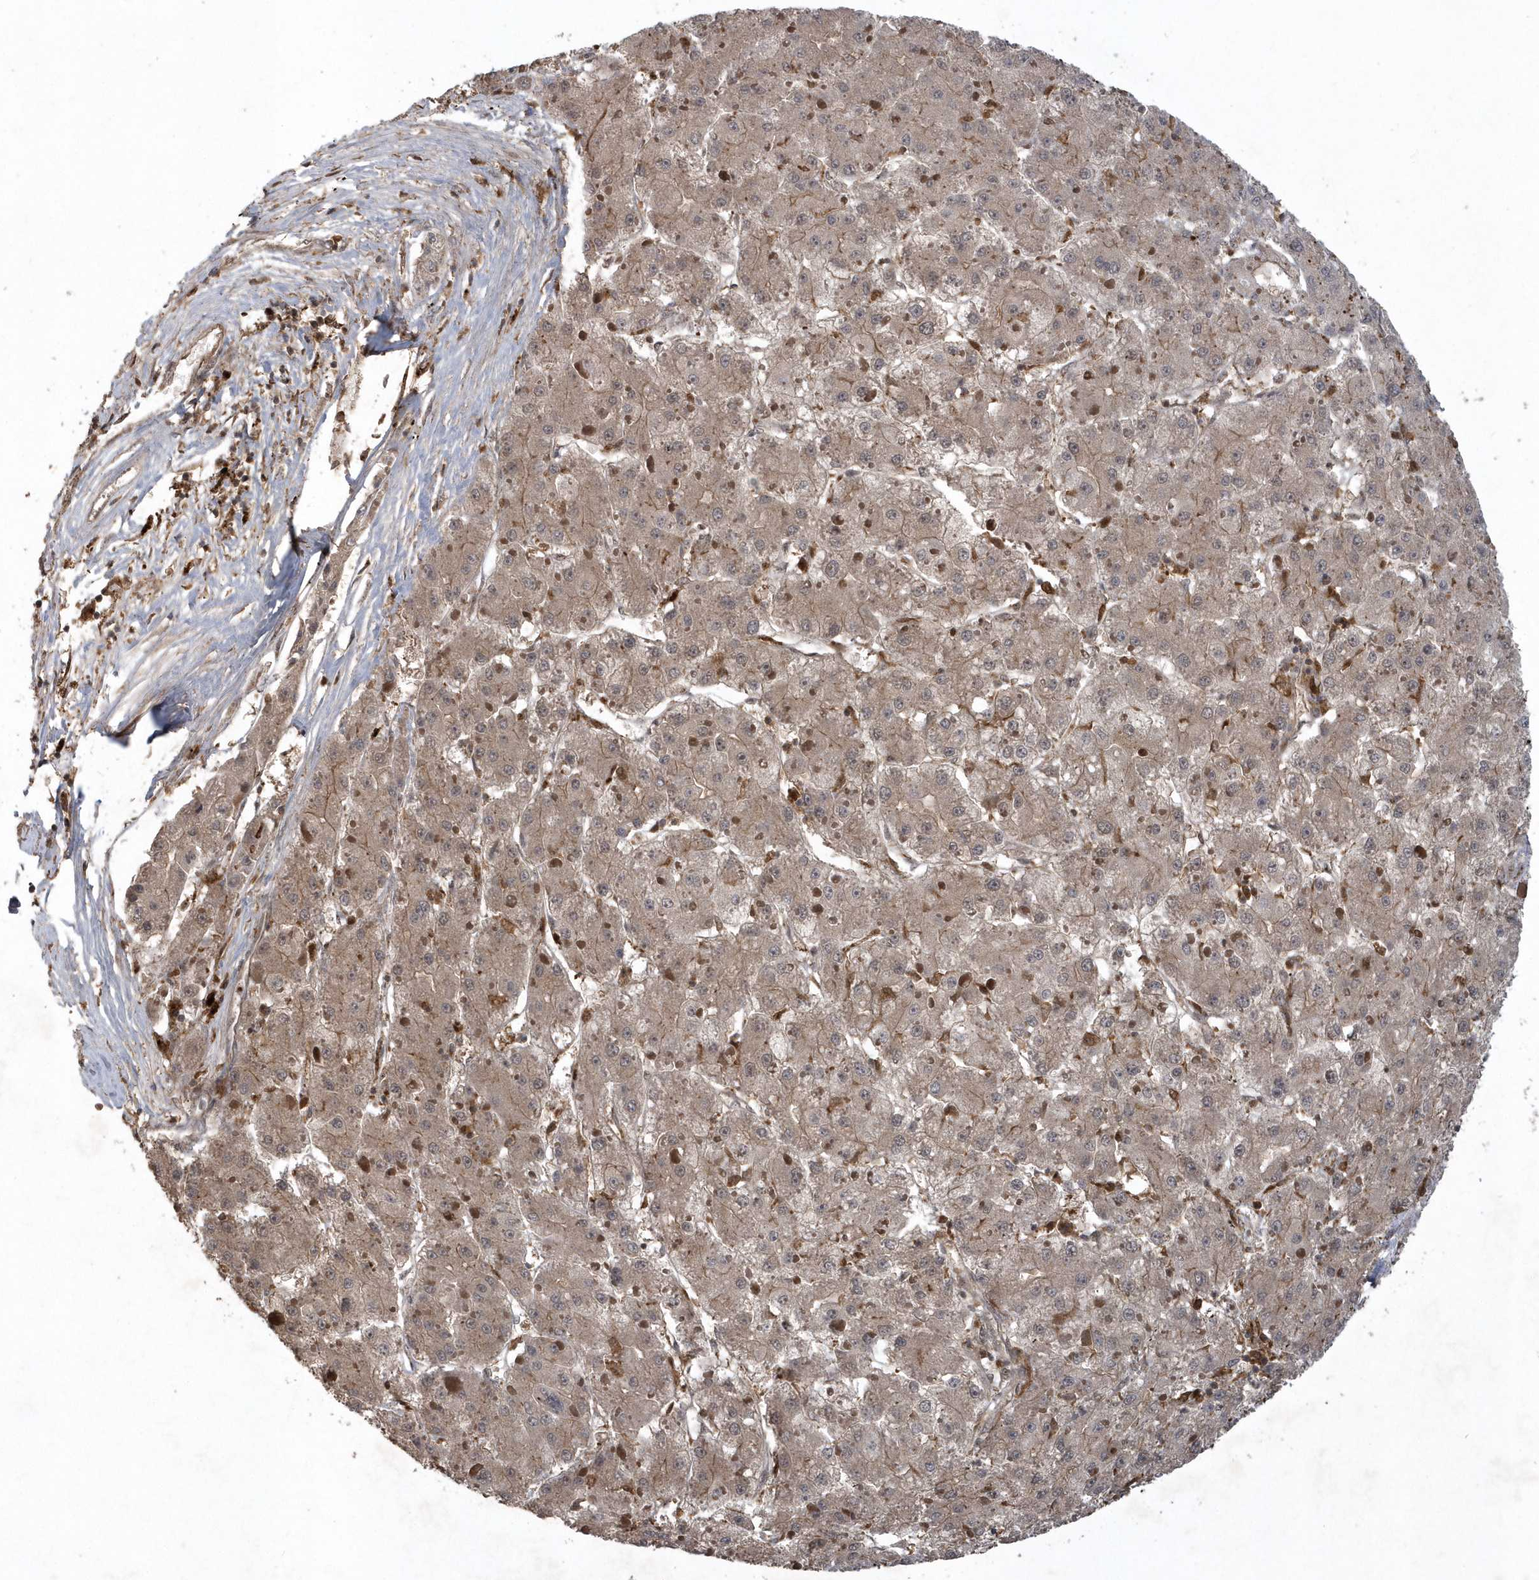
{"staining": {"intensity": "weak", "quantity": ">75%", "location": "cytoplasmic/membranous"}, "tissue": "liver cancer", "cell_type": "Tumor cells", "image_type": "cancer", "snomed": [{"axis": "morphology", "description": "Carcinoma, Hepatocellular, NOS"}, {"axis": "topography", "description": "Liver"}], "caption": "Immunohistochemical staining of liver cancer shows low levels of weak cytoplasmic/membranous expression in approximately >75% of tumor cells. (brown staining indicates protein expression, while blue staining denotes nuclei).", "gene": "LACC1", "patient": {"sex": "female", "age": 73}}